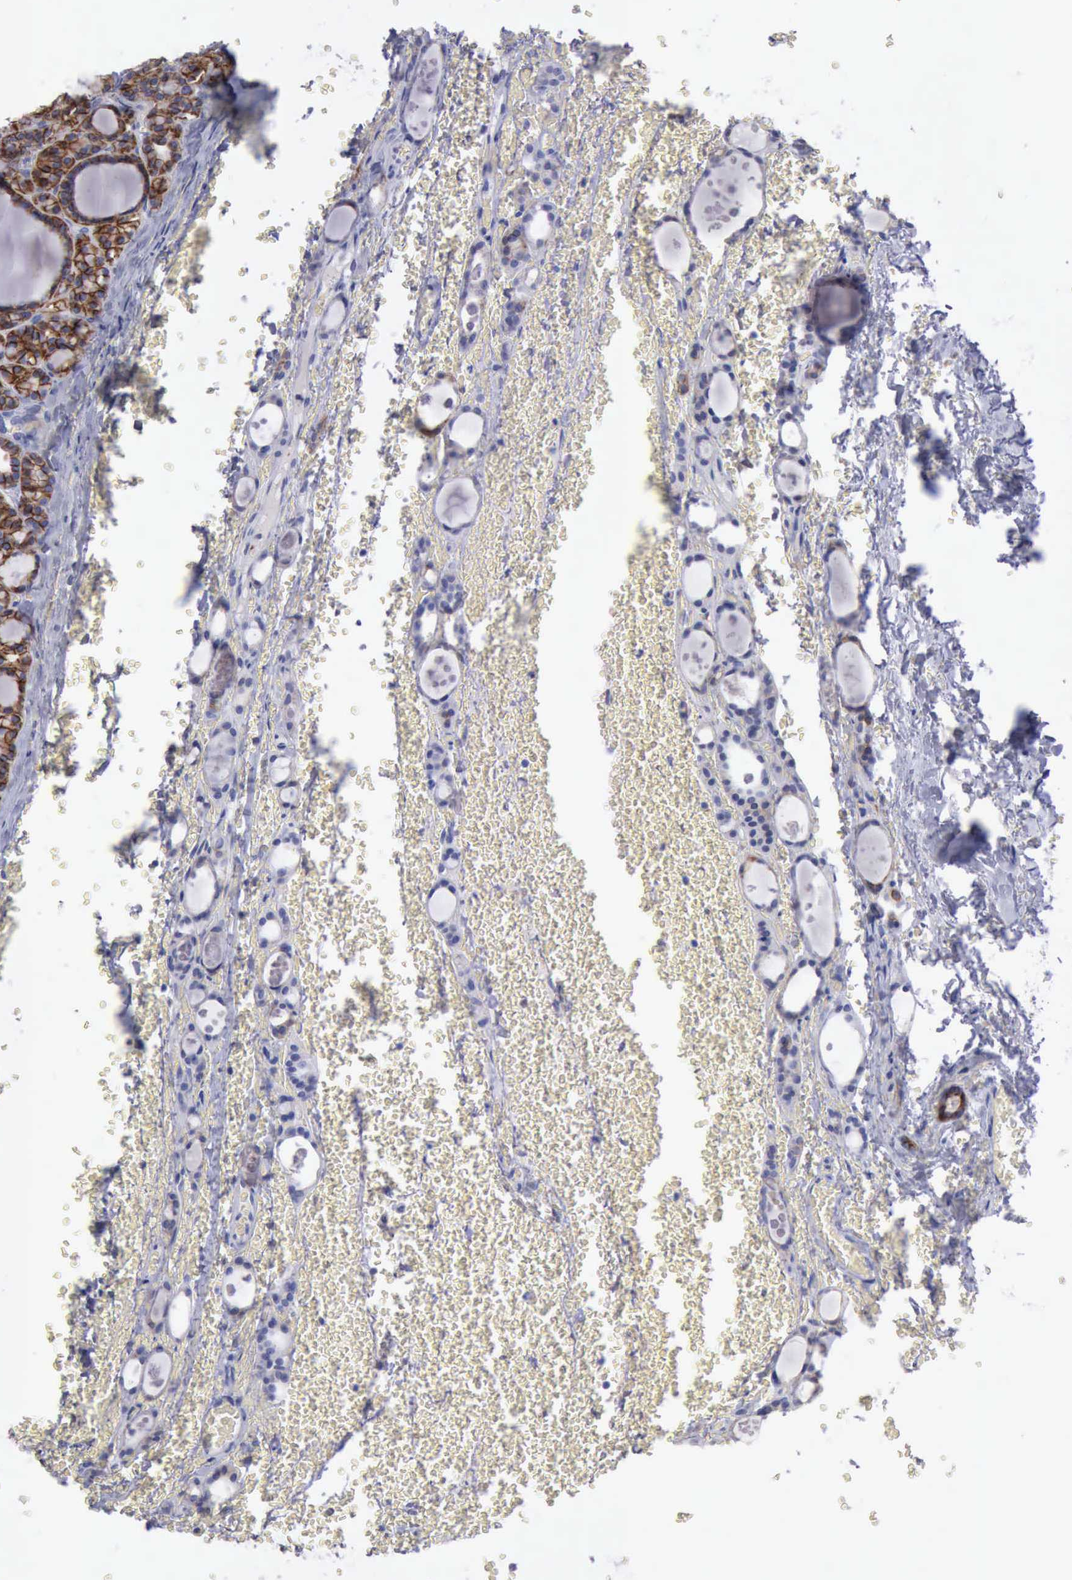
{"staining": {"intensity": "strong", "quantity": ">75%", "location": "cytoplasmic/membranous"}, "tissue": "thyroid cancer", "cell_type": "Tumor cells", "image_type": "cancer", "snomed": [{"axis": "morphology", "description": "Follicular adenoma carcinoma, NOS"}, {"axis": "topography", "description": "Thyroid gland"}], "caption": "The micrograph displays staining of thyroid follicular adenoma carcinoma, revealing strong cytoplasmic/membranous protein expression (brown color) within tumor cells.", "gene": "CDH2", "patient": {"sex": "female", "age": 71}}